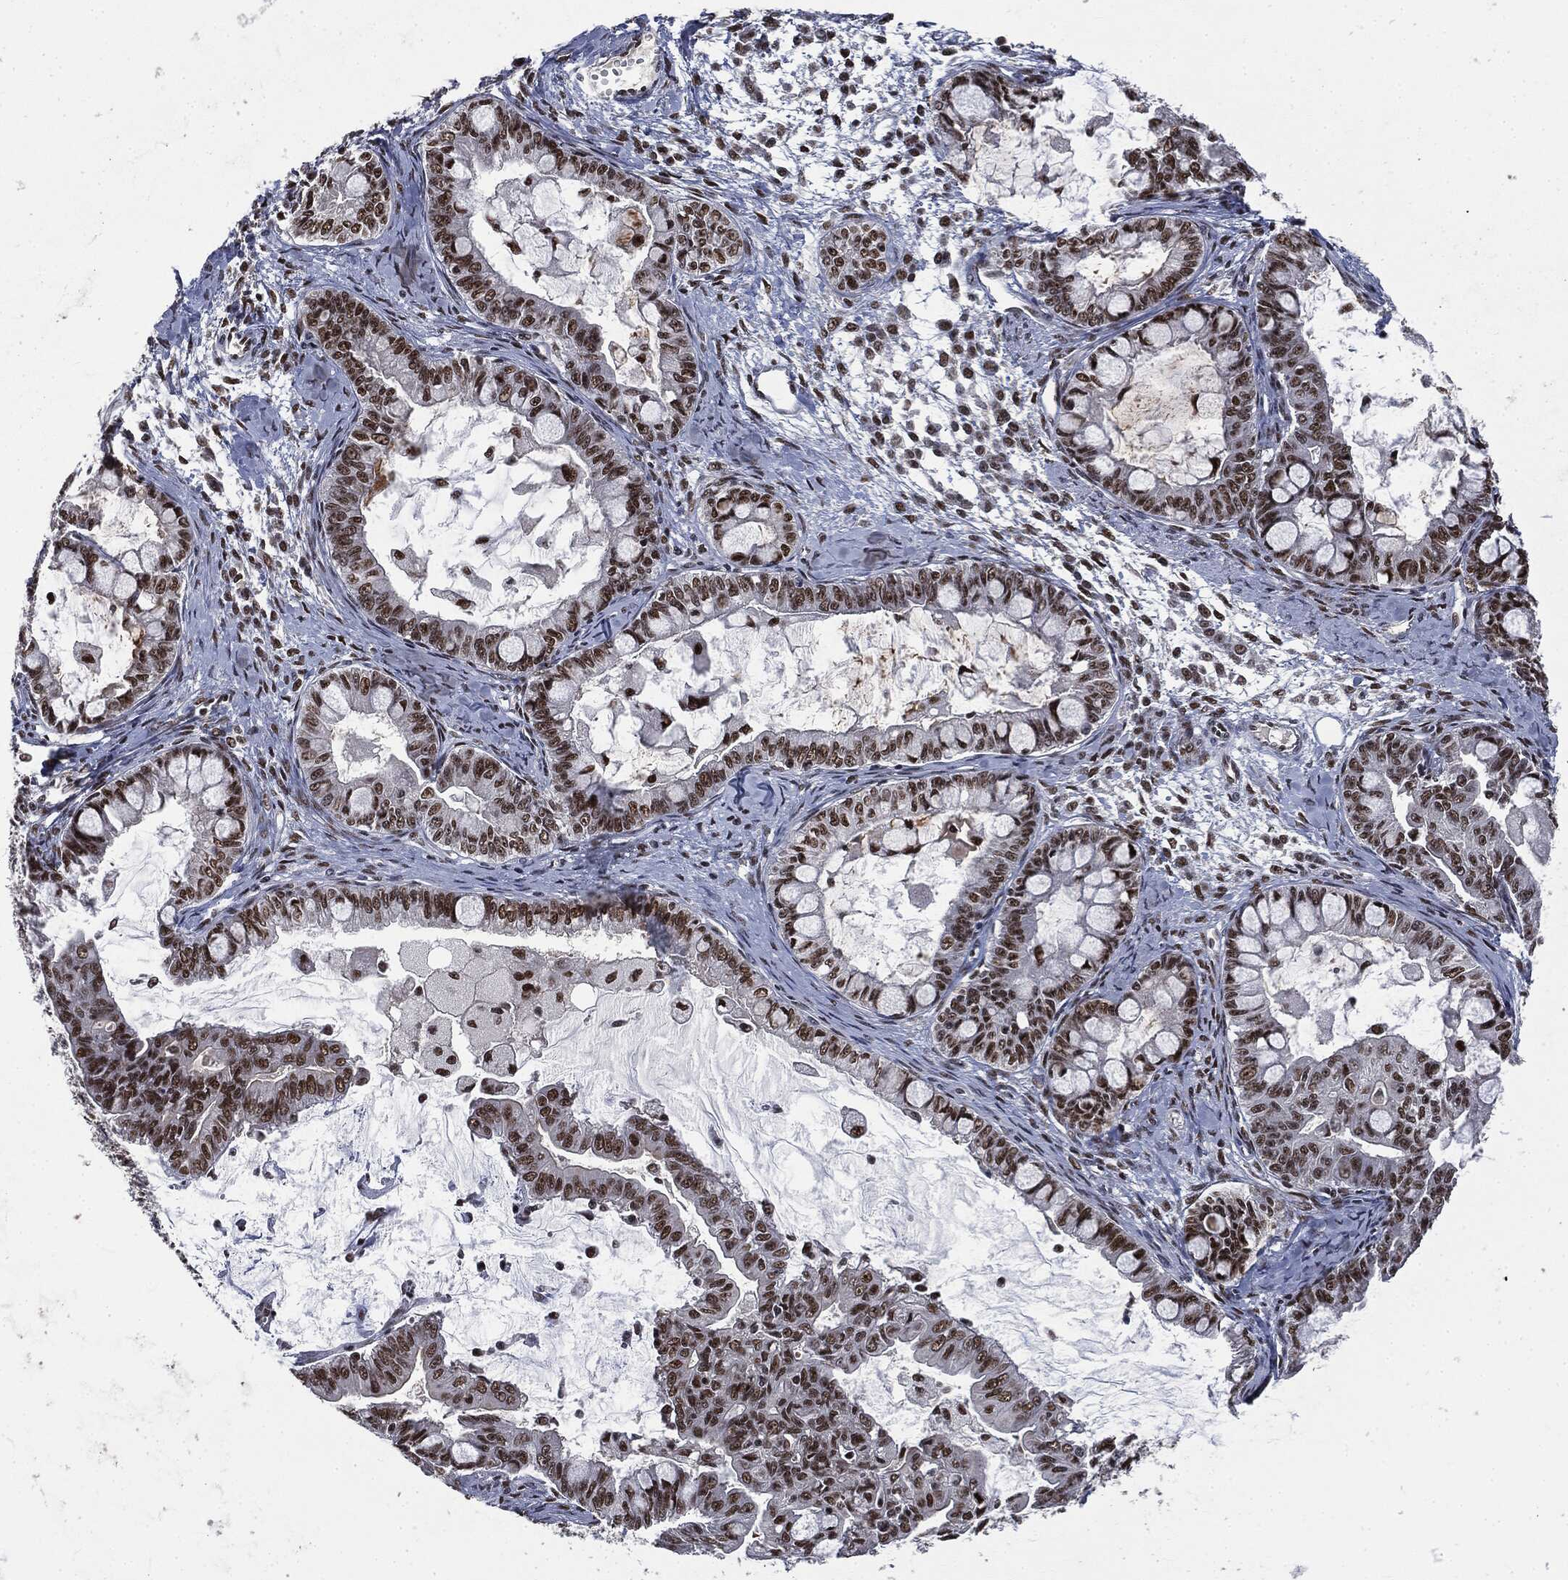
{"staining": {"intensity": "strong", "quantity": ">75%", "location": "nuclear"}, "tissue": "ovarian cancer", "cell_type": "Tumor cells", "image_type": "cancer", "snomed": [{"axis": "morphology", "description": "Cystadenocarcinoma, mucinous, NOS"}, {"axis": "topography", "description": "Ovary"}], "caption": "Ovarian cancer (mucinous cystadenocarcinoma) tissue reveals strong nuclear expression in approximately >75% of tumor cells", "gene": "DPH2", "patient": {"sex": "female", "age": 63}}